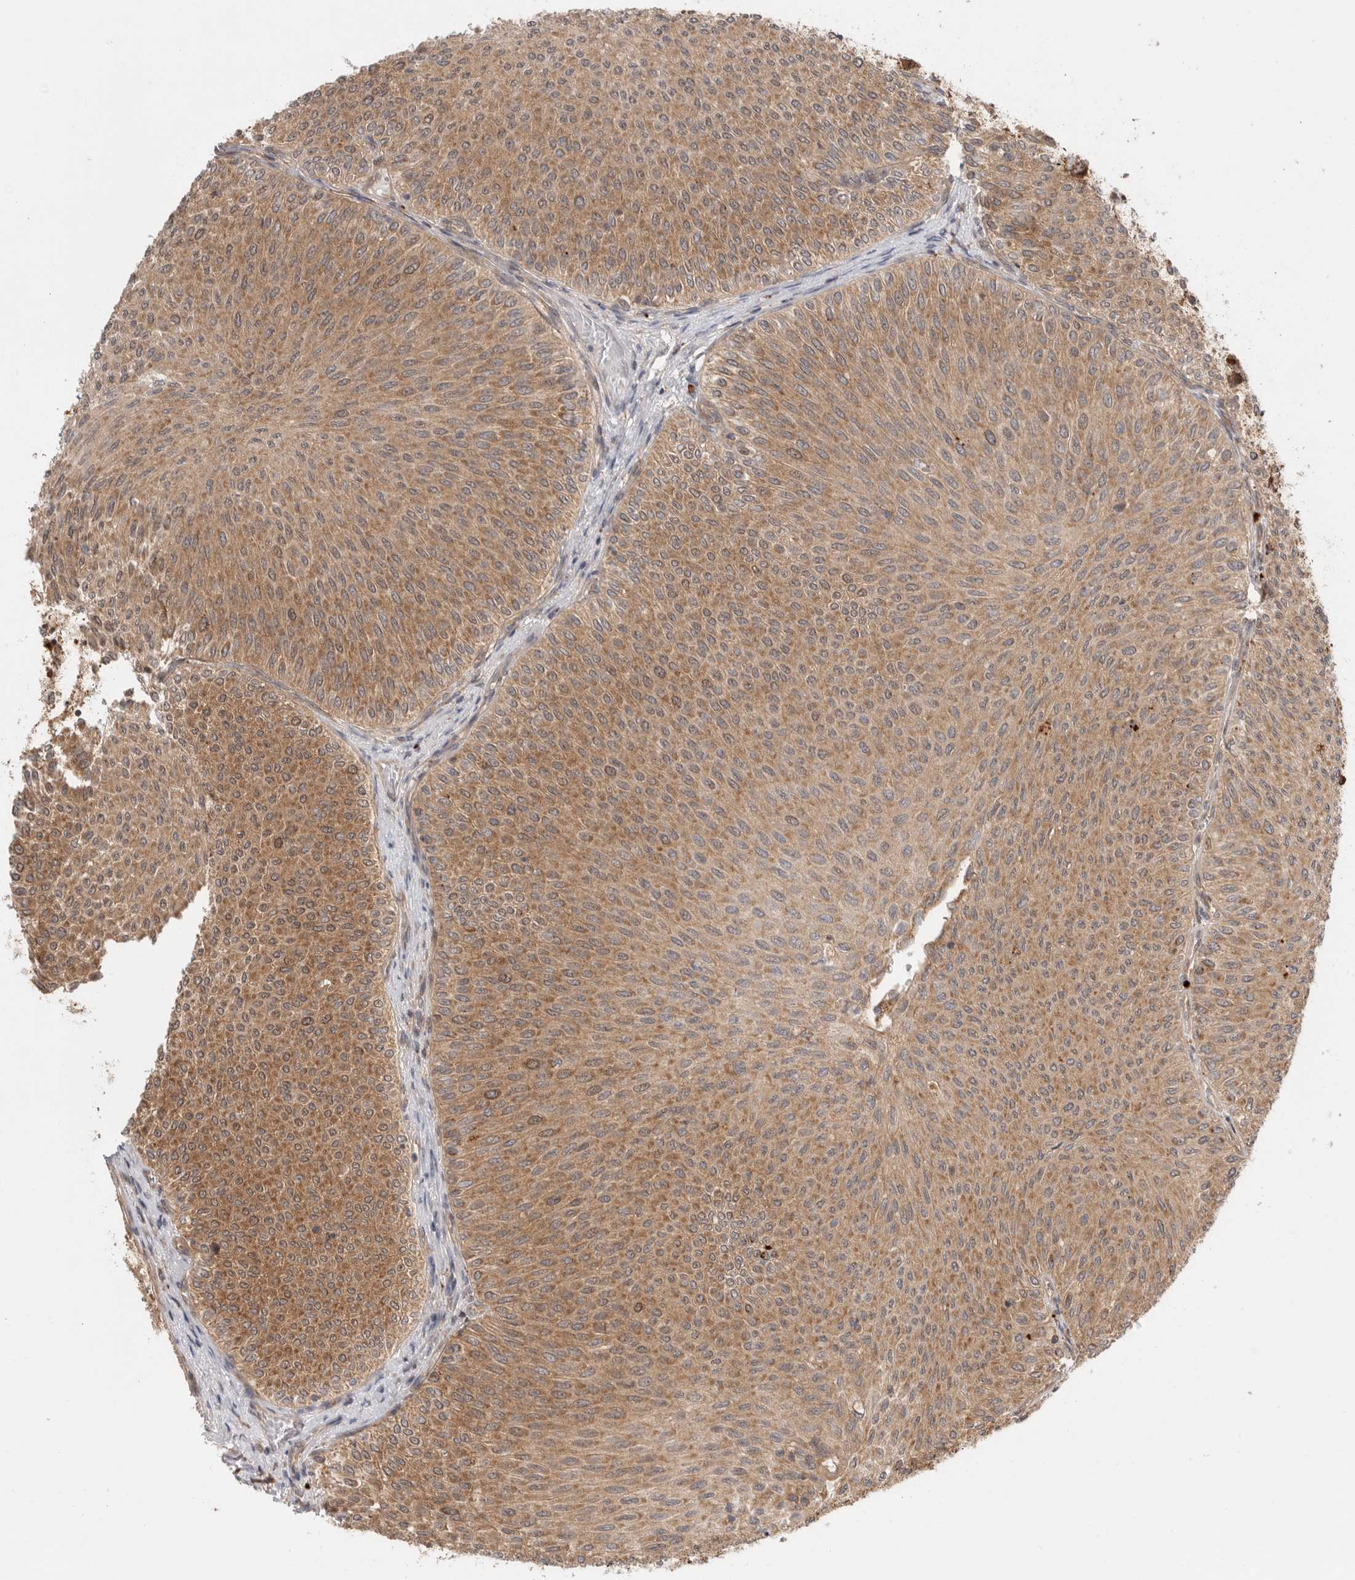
{"staining": {"intensity": "moderate", "quantity": ">75%", "location": "cytoplasmic/membranous"}, "tissue": "urothelial cancer", "cell_type": "Tumor cells", "image_type": "cancer", "snomed": [{"axis": "morphology", "description": "Urothelial carcinoma, Low grade"}, {"axis": "topography", "description": "Urinary bladder"}], "caption": "Tumor cells exhibit medium levels of moderate cytoplasmic/membranous expression in approximately >75% of cells in urothelial cancer. (DAB (3,3'-diaminobenzidine) IHC, brown staining for protein, blue staining for nuclei).", "gene": "ACTL9", "patient": {"sex": "male", "age": 78}}